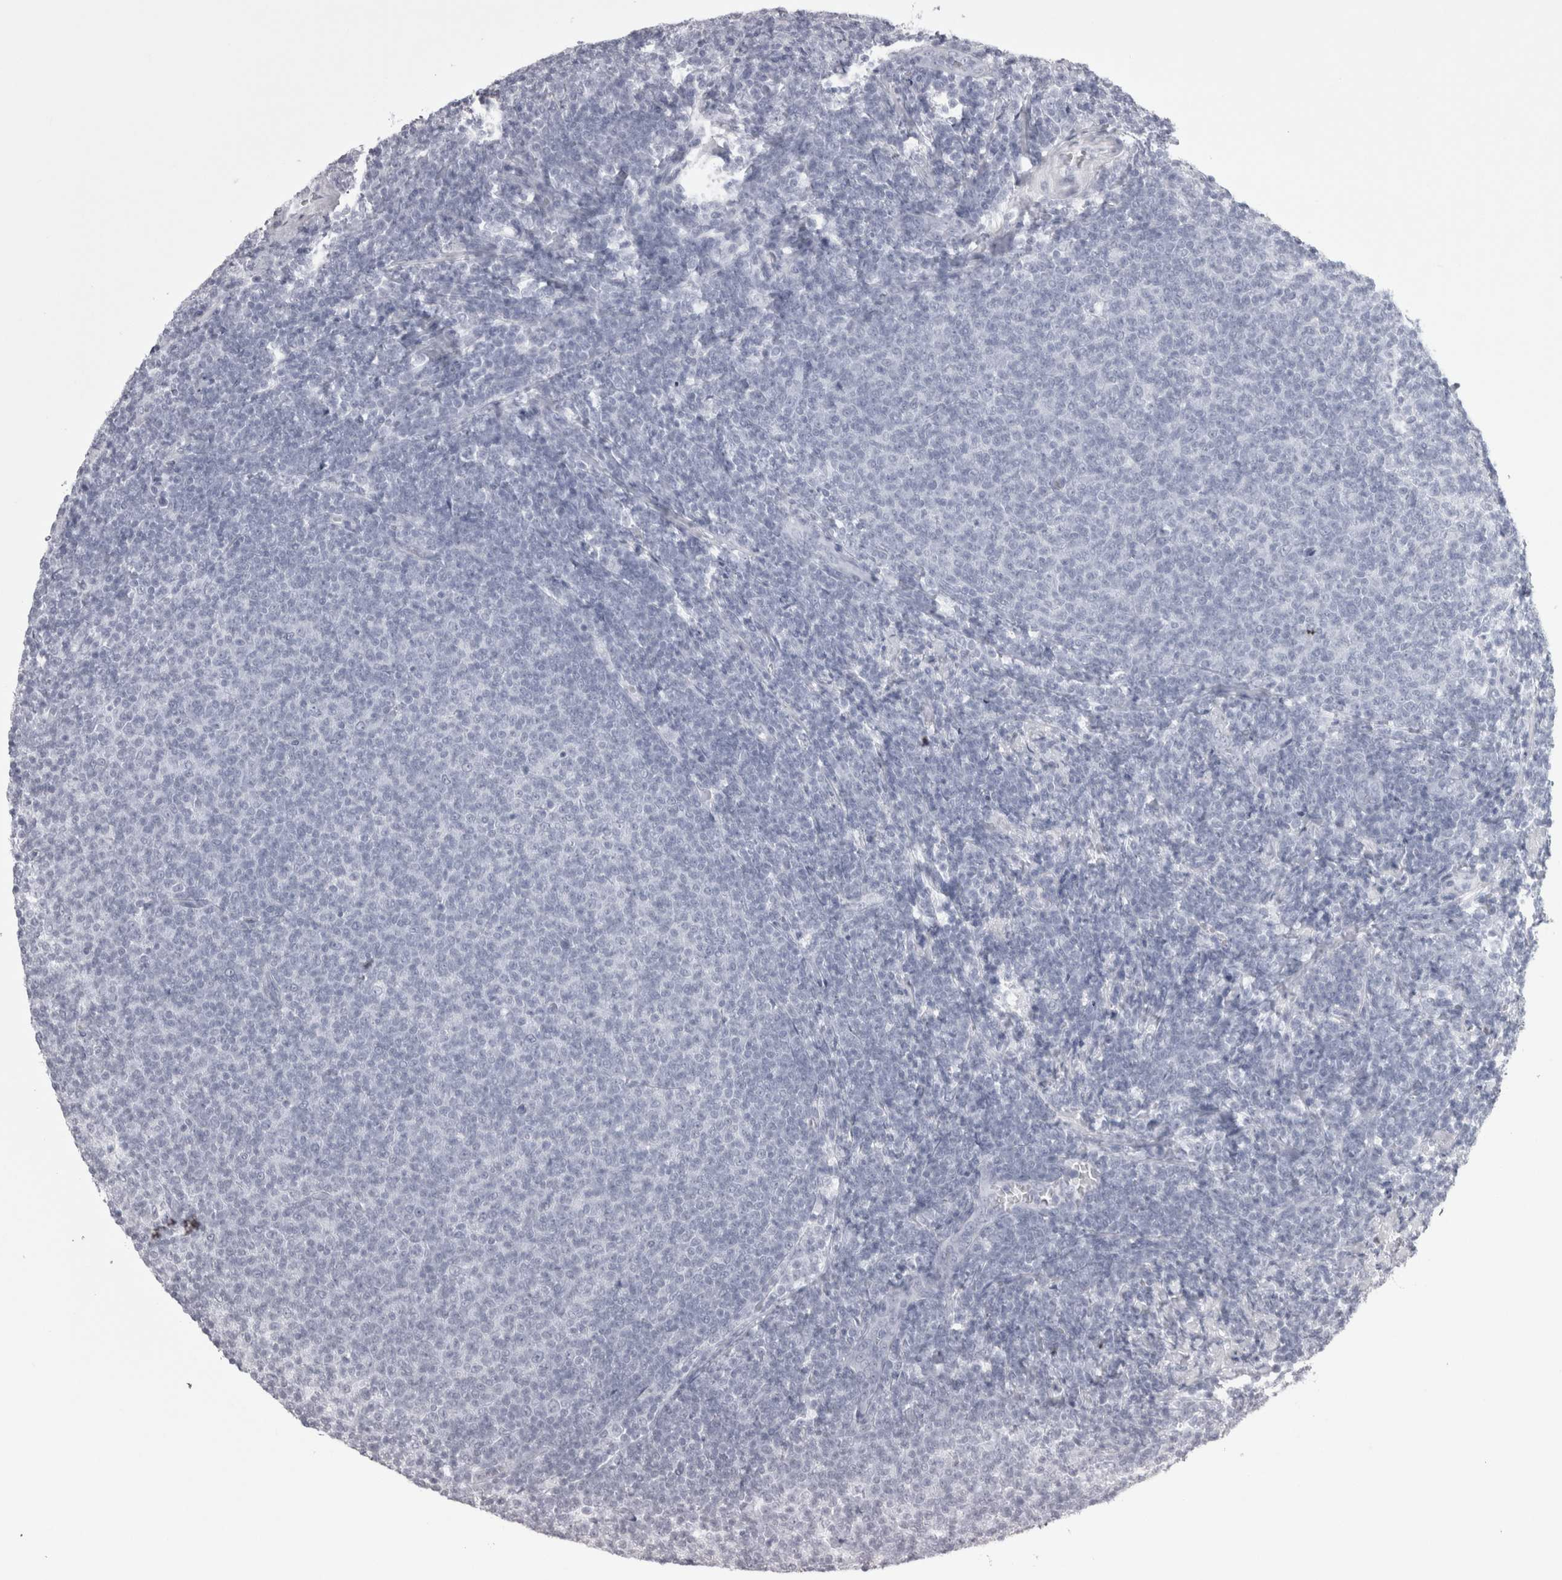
{"staining": {"intensity": "negative", "quantity": "none", "location": "none"}, "tissue": "lymphoma", "cell_type": "Tumor cells", "image_type": "cancer", "snomed": [{"axis": "morphology", "description": "Malignant lymphoma, non-Hodgkin's type, Low grade"}, {"axis": "topography", "description": "Lymph node"}], "caption": "This is a photomicrograph of immunohistochemistry staining of malignant lymphoma, non-Hodgkin's type (low-grade), which shows no staining in tumor cells. (DAB (3,3'-diaminobenzidine) immunohistochemistry (IHC) visualized using brightfield microscopy, high magnification).", "gene": "SKAP1", "patient": {"sex": "male", "age": 66}}